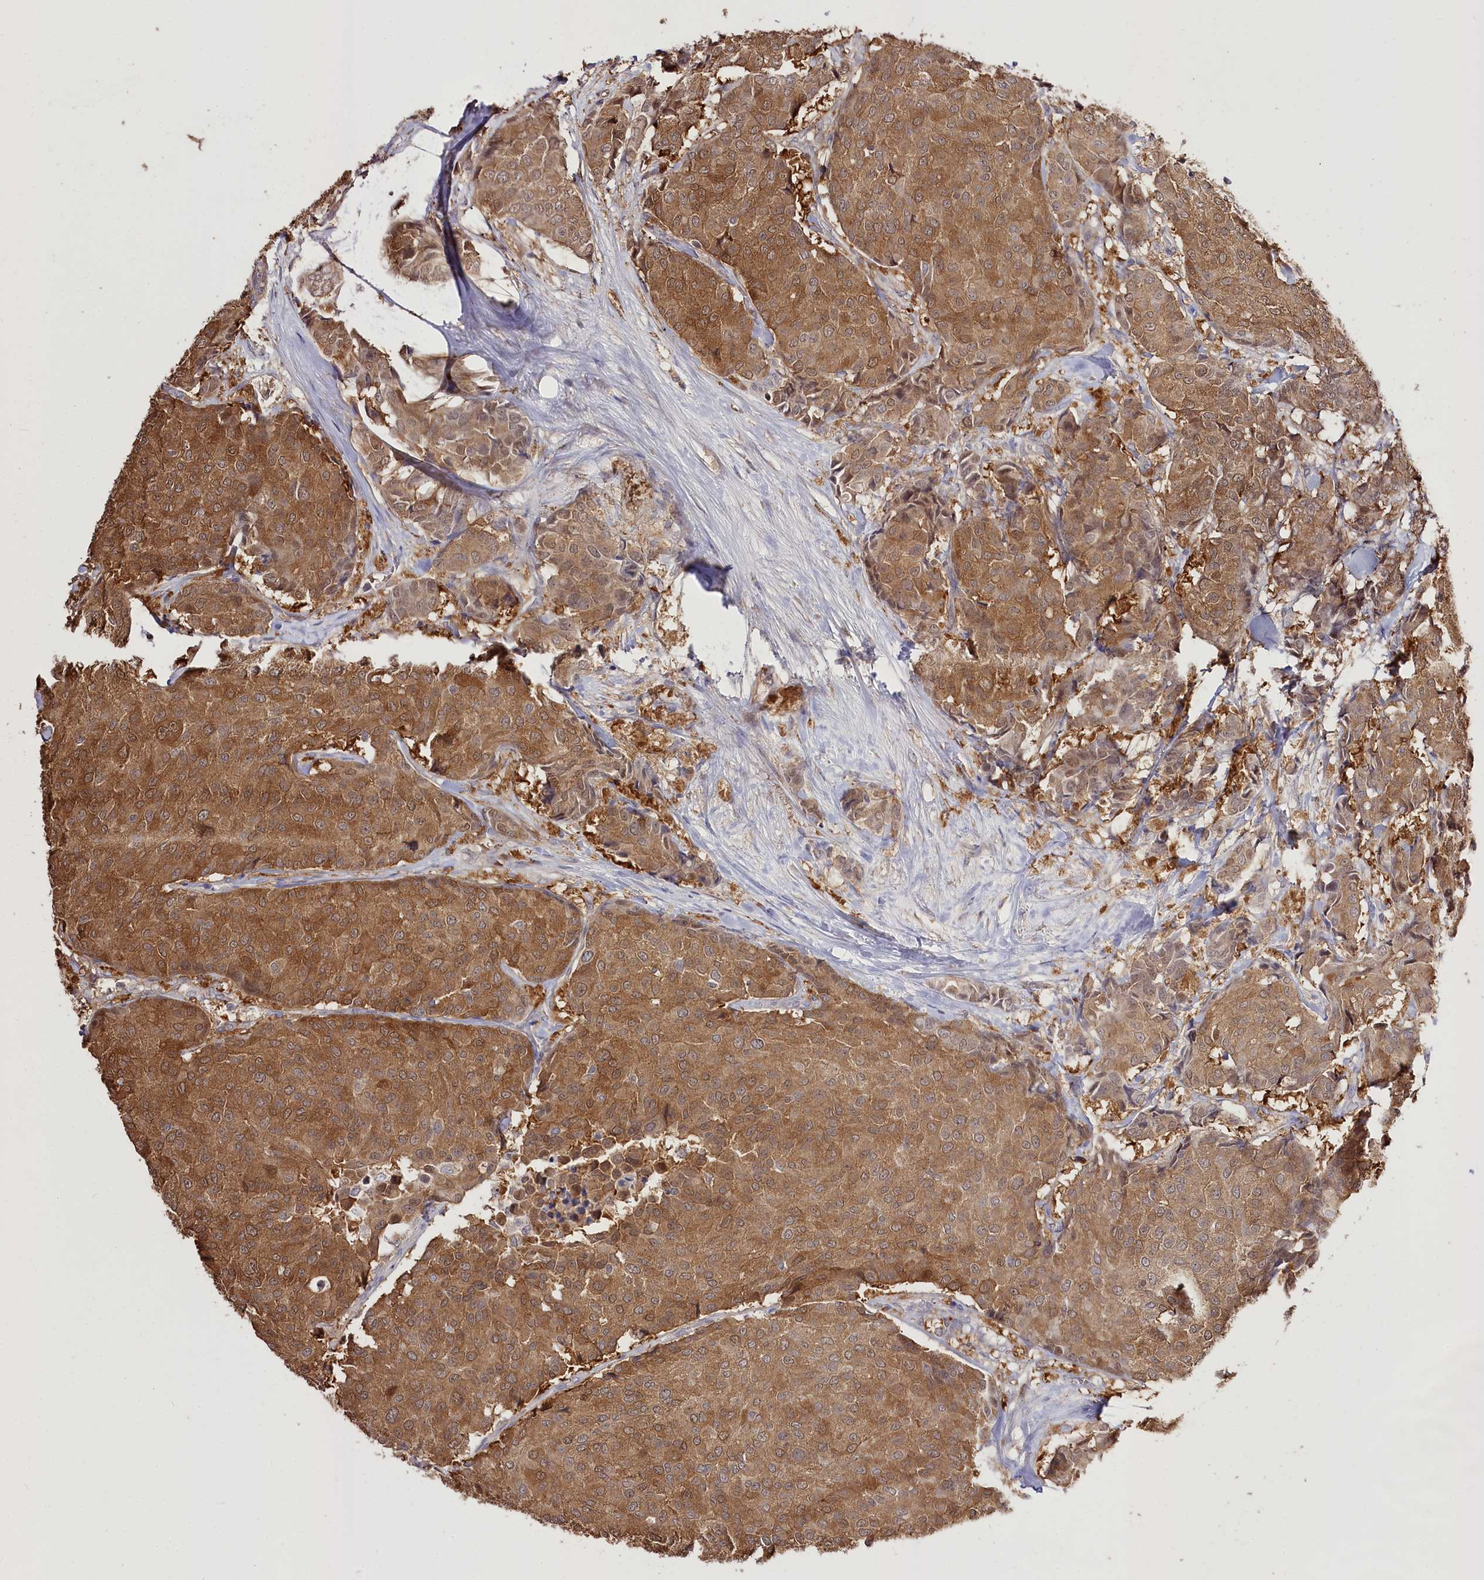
{"staining": {"intensity": "moderate", "quantity": ">75%", "location": "cytoplasmic/membranous"}, "tissue": "breast cancer", "cell_type": "Tumor cells", "image_type": "cancer", "snomed": [{"axis": "morphology", "description": "Duct carcinoma"}, {"axis": "topography", "description": "Breast"}], "caption": "Human breast infiltrating ductal carcinoma stained for a protein (brown) shows moderate cytoplasmic/membranous positive staining in about >75% of tumor cells.", "gene": "R3HDM2", "patient": {"sex": "female", "age": 75}}